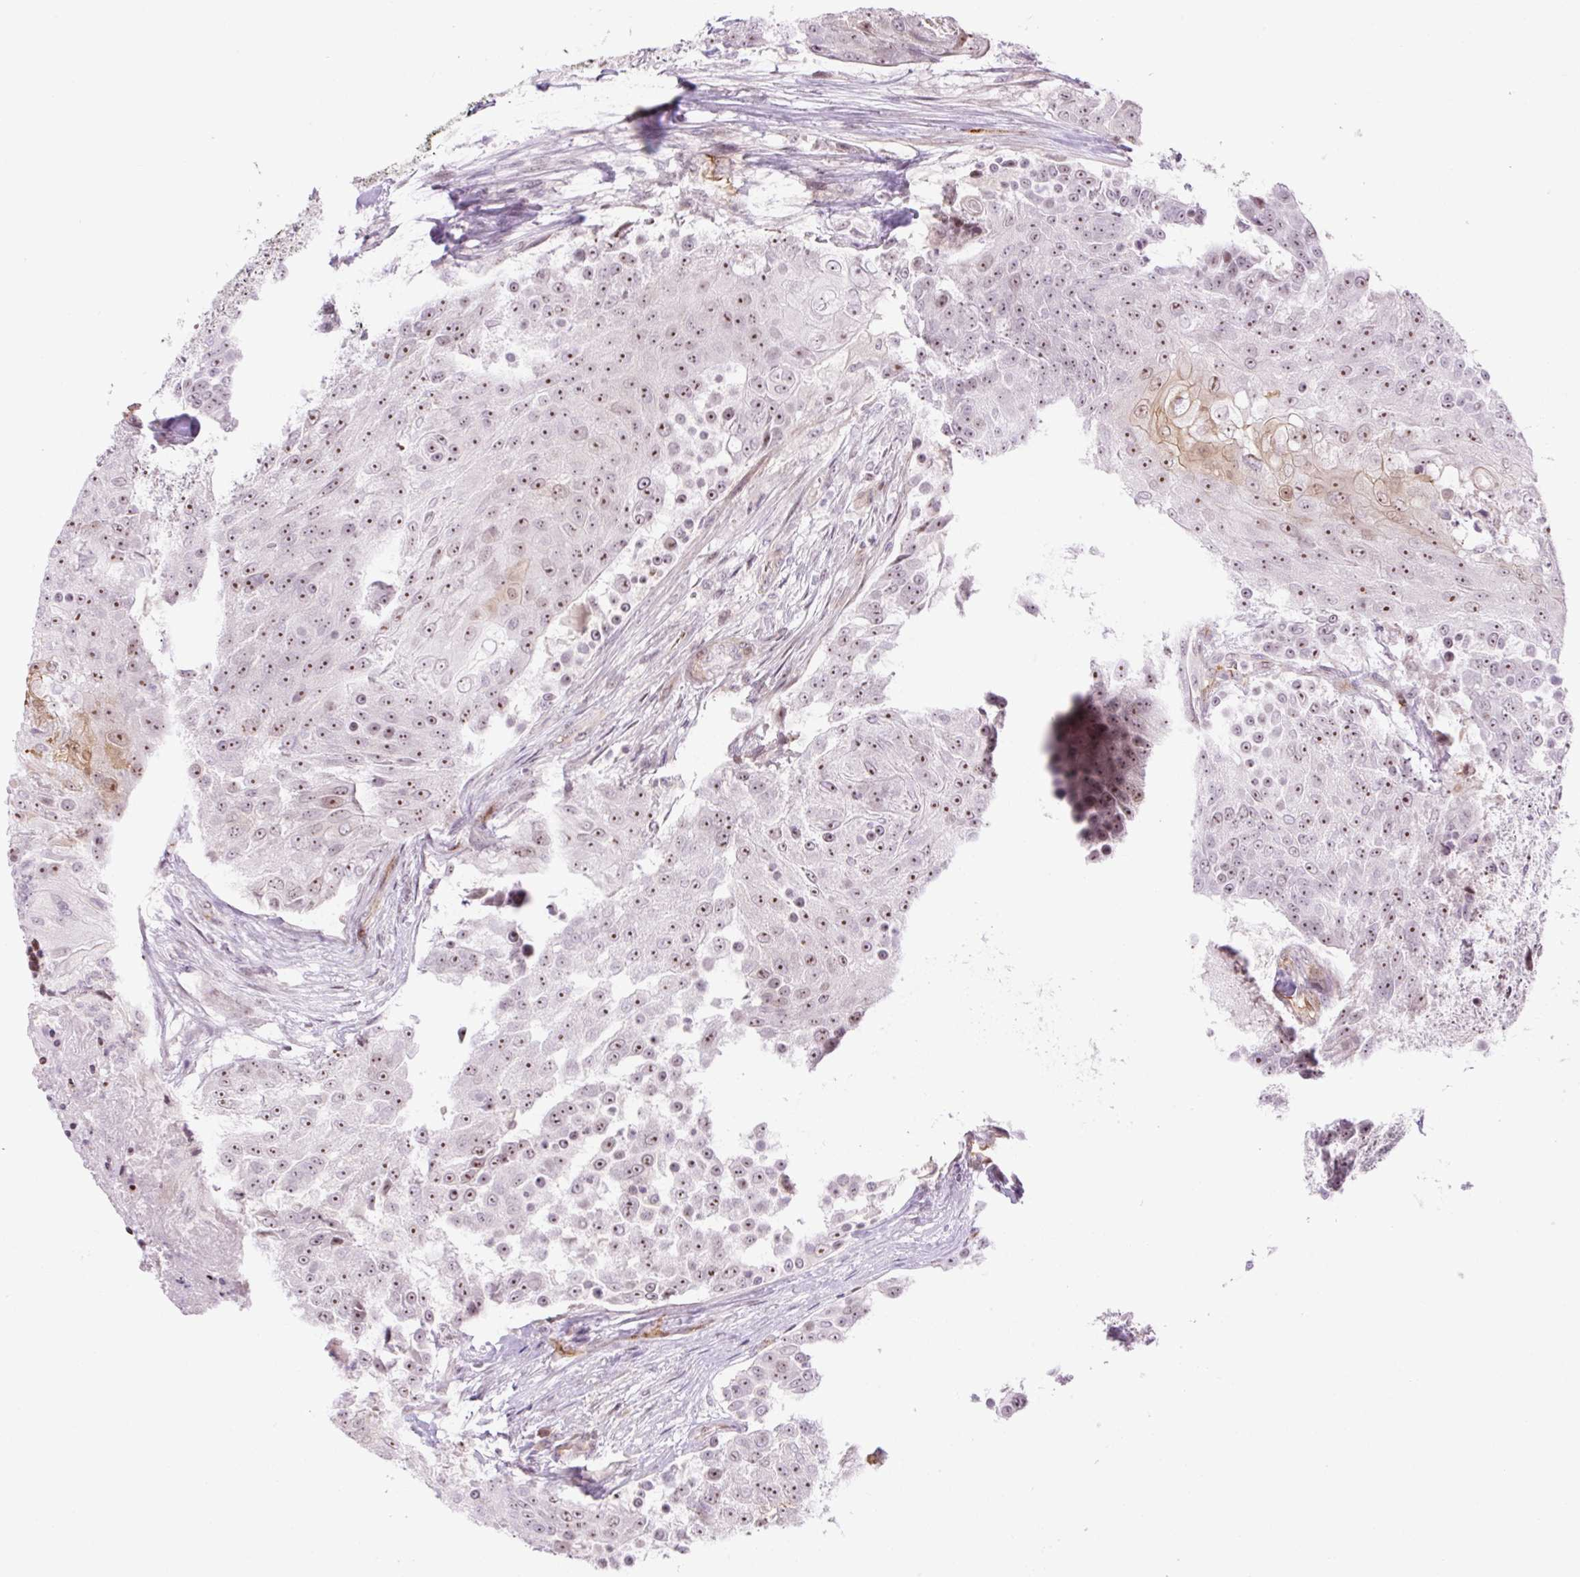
{"staining": {"intensity": "moderate", "quantity": ">75%", "location": "nuclear"}, "tissue": "urothelial cancer", "cell_type": "Tumor cells", "image_type": "cancer", "snomed": [{"axis": "morphology", "description": "Urothelial carcinoma, High grade"}, {"axis": "topography", "description": "Urinary bladder"}], "caption": "Protein staining displays moderate nuclear expression in approximately >75% of tumor cells in urothelial cancer.", "gene": "ZNF417", "patient": {"sex": "female", "age": 63}}